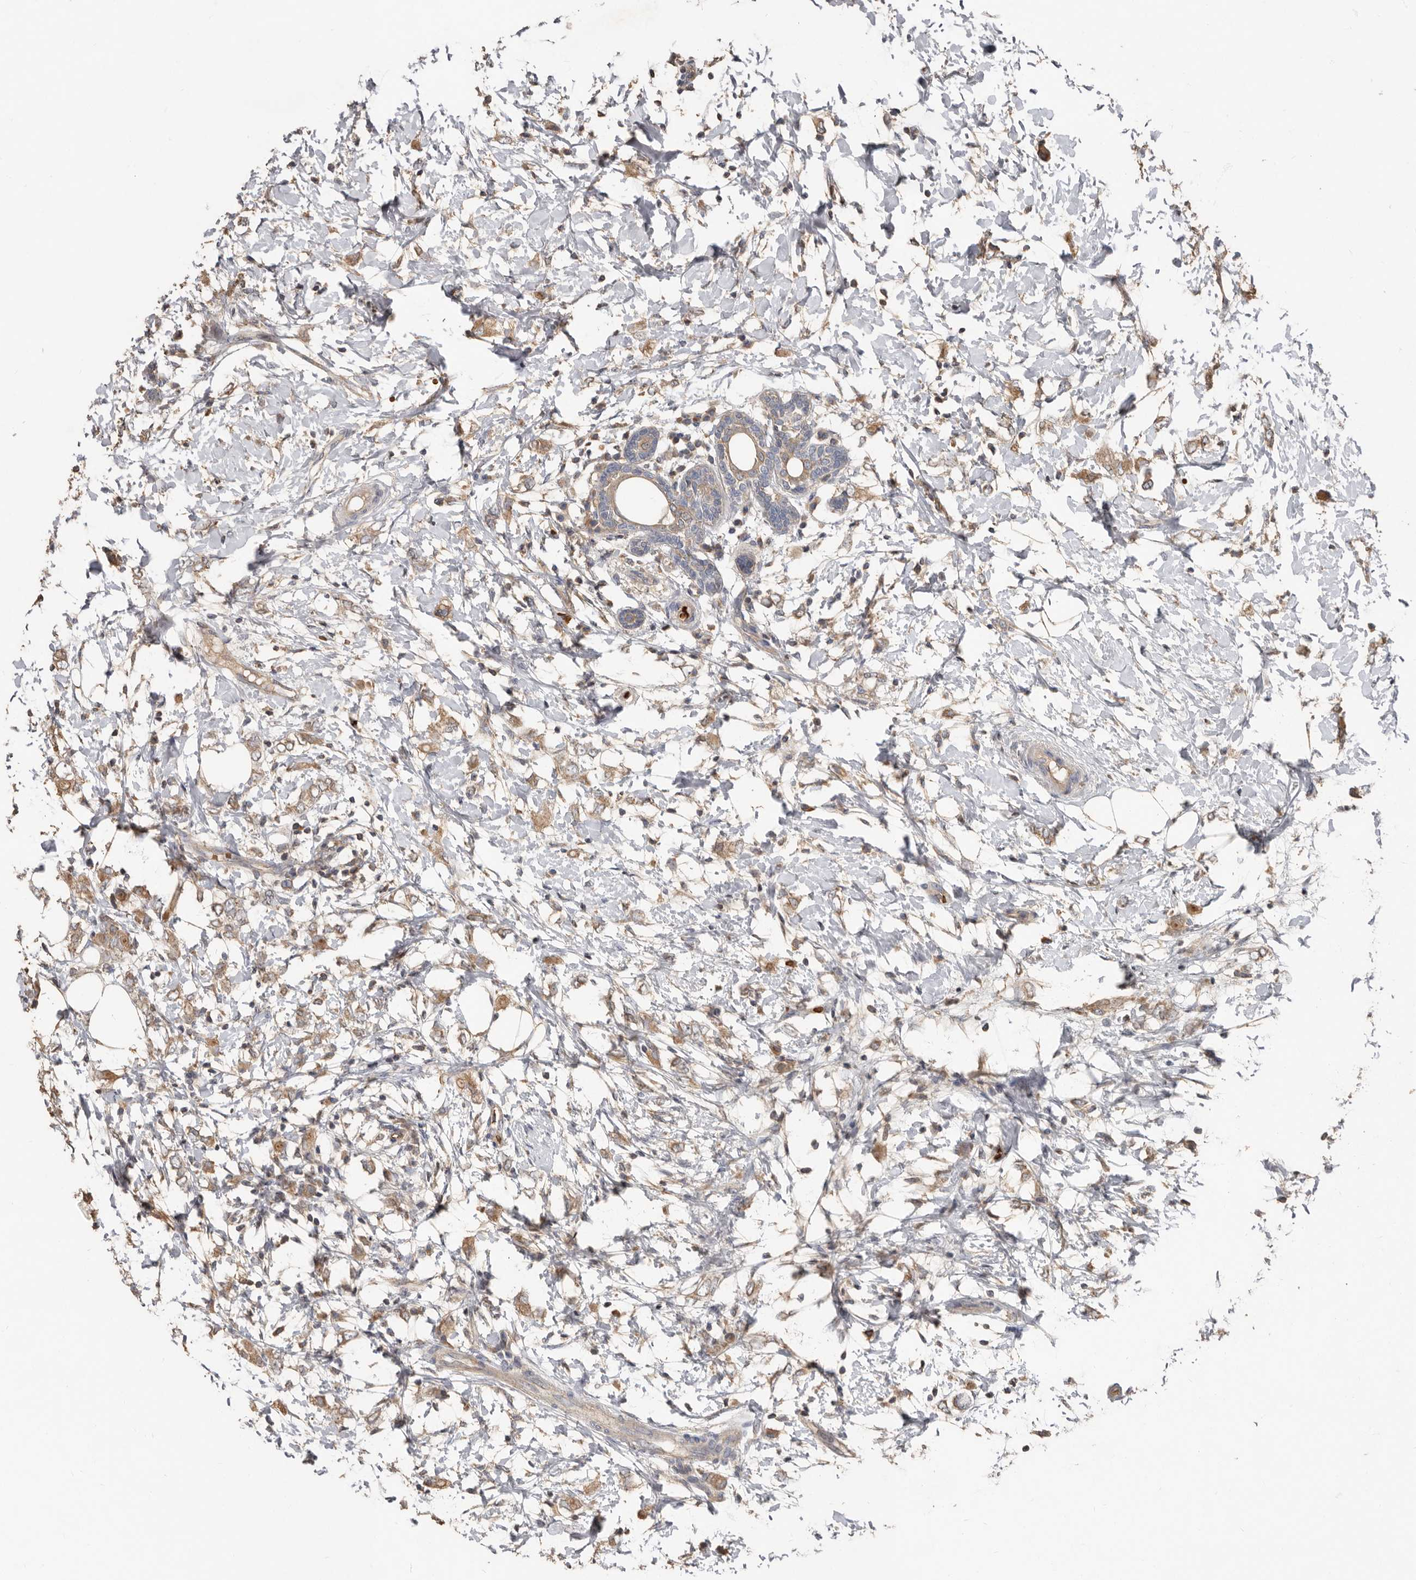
{"staining": {"intensity": "moderate", "quantity": ">75%", "location": "cytoplasmic/membranous"}, "tissue": "breast cancer", "cell_type": "Tumor cells", "image_type": "cancer", "snomed": [{"axis": "morphology", "description": "Normal tissue, NOS"}, {"axis": "morphology", "description": "Lobular carcinoma"}, {"axis": "topography", "description": "Breast"}], "caption": "Tumor cells exhibit moderate cytoplasmic/membranous positivity in about >75% of cells in lobular carcinoma (breast).", "gene": "KIF26B", "patient": {"sex": "female", "age": 47}}